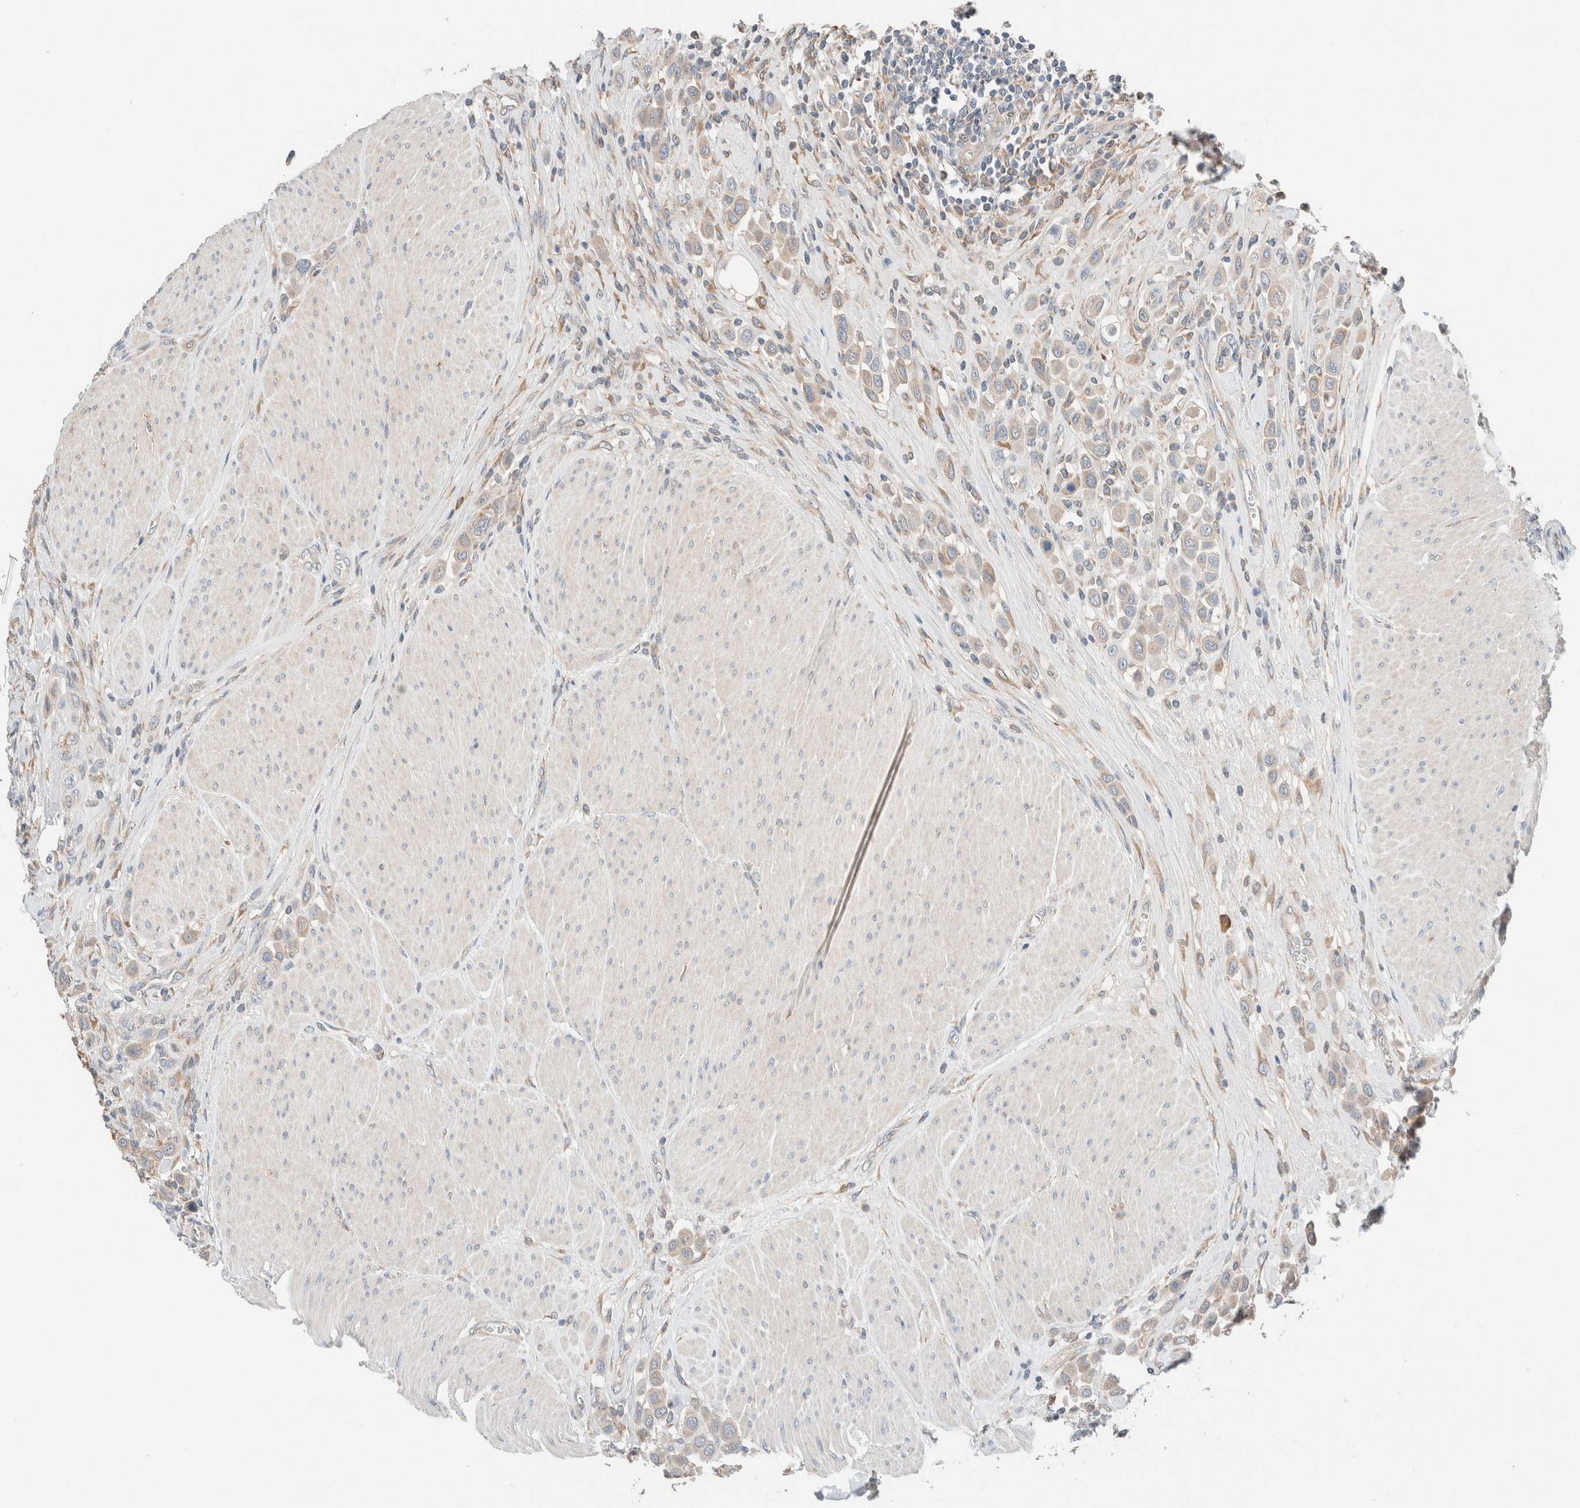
{"staining": {"intensity": "negative", "quantity": "none", "location": "none"}, "tissue": "urothelial cancer", "cell_type": "Tumor cells", "image_type": "cancer", "snomed": [{"axis": "morphology", "description": "Urothelial carcinoma, High grade"}, {"axis": "topography", "description": "Urinary bladder"}], "caption": "Tumor cells show no significant protein expression in urothelial cancer.", "gene": "PCM1", "patient": {"sex": "male", "age": 50}}